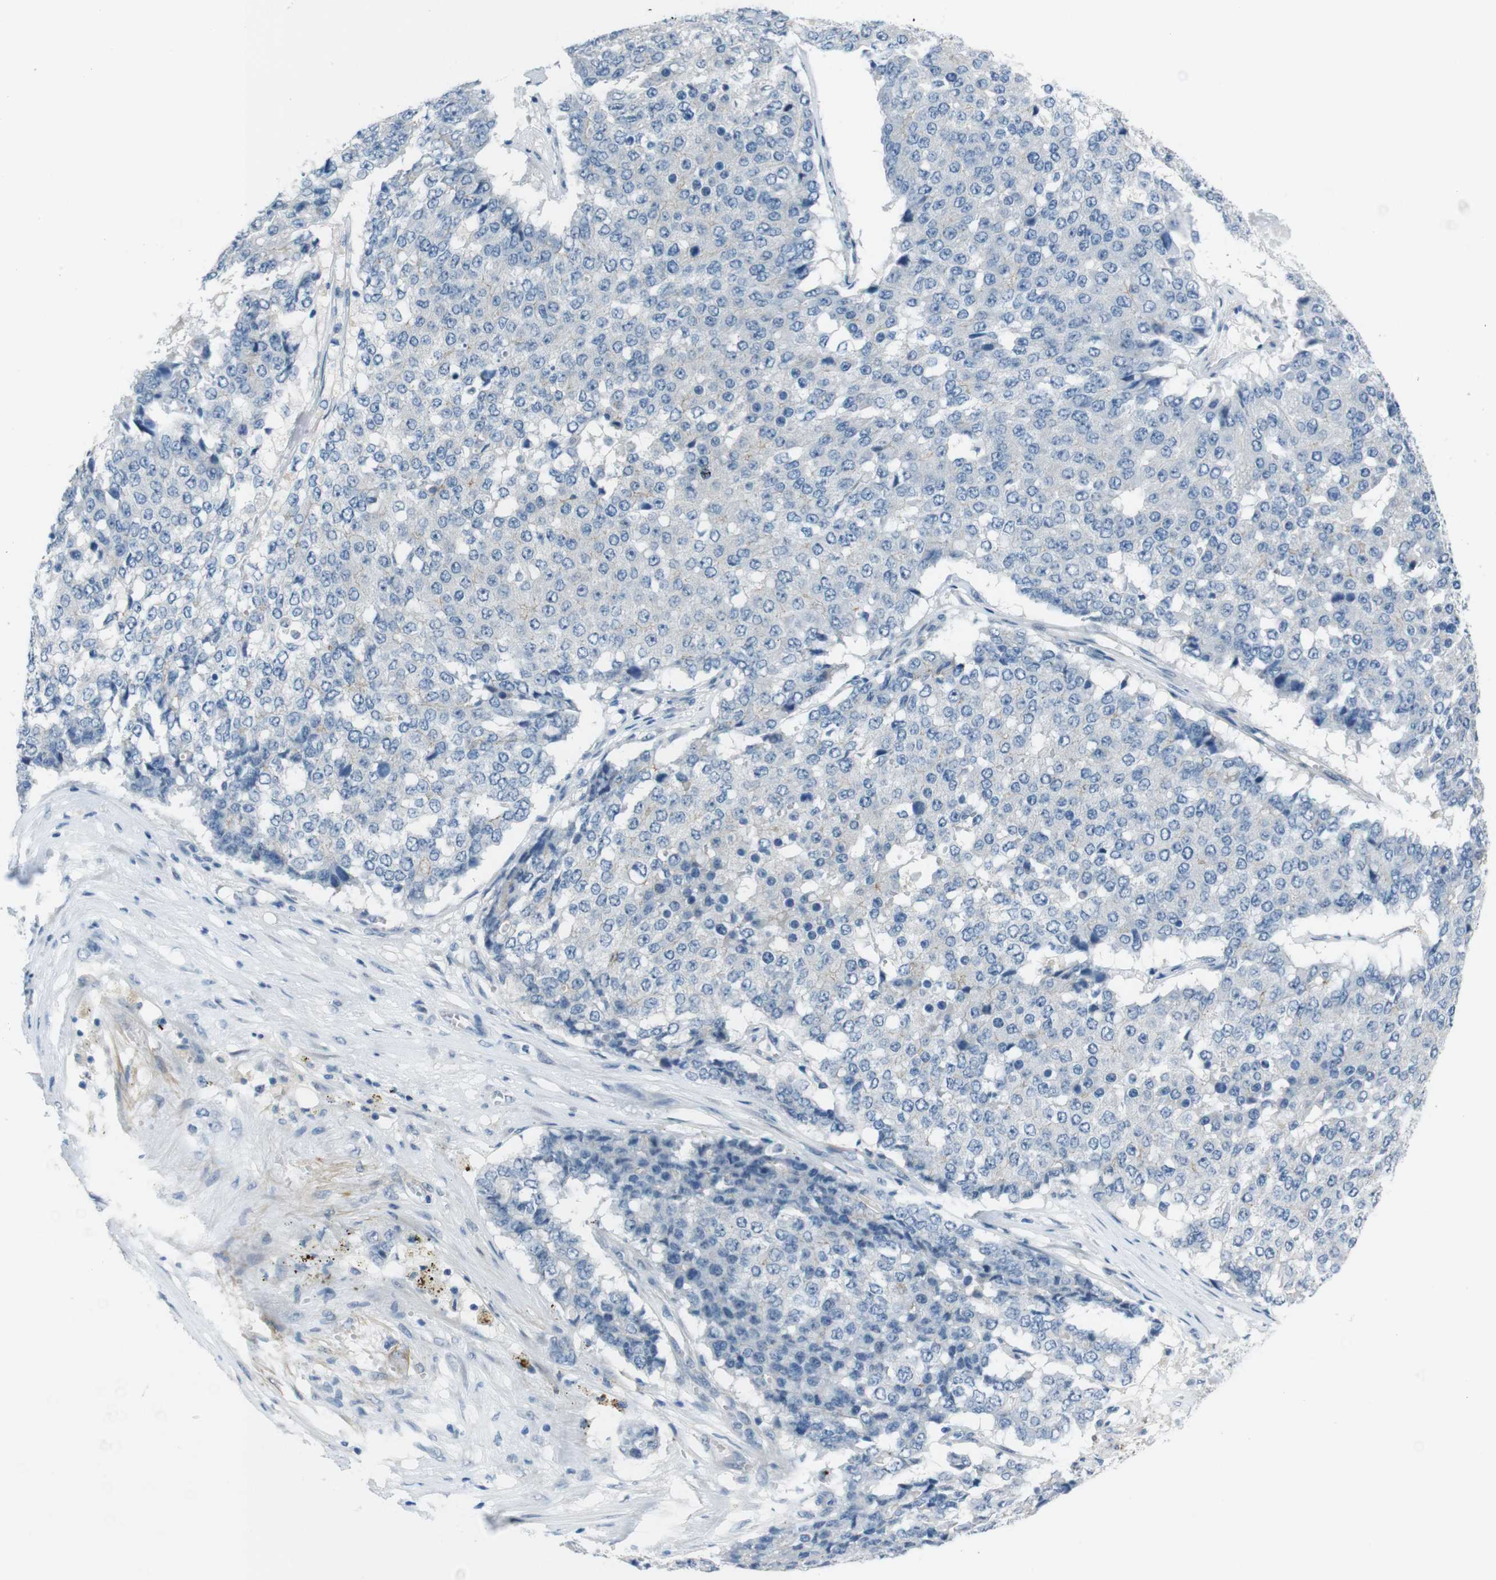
{"staining": {"intensity": "negative", "quantity": "none", "location": "none"}, "tissue": "pancreatic cancer", "cell_type": "Tumor cells", "image_type": "cancer", "snomed": [{"axis": "morphology", "description": "Adenocarcinoma, NOS"}, {"axis": "topography", "description": "Pancreas"}], "caption": "High magnification brightfield microscopy of pancreatic adenocarcinoma stained with DAB (3,3'-diaminobenzidine) (brown) and counterstained with hematoxylin (blue): tumor cells show no significant positivity.", "gene": "HRH2", "patient": {"sex": "male", "age": 50}}